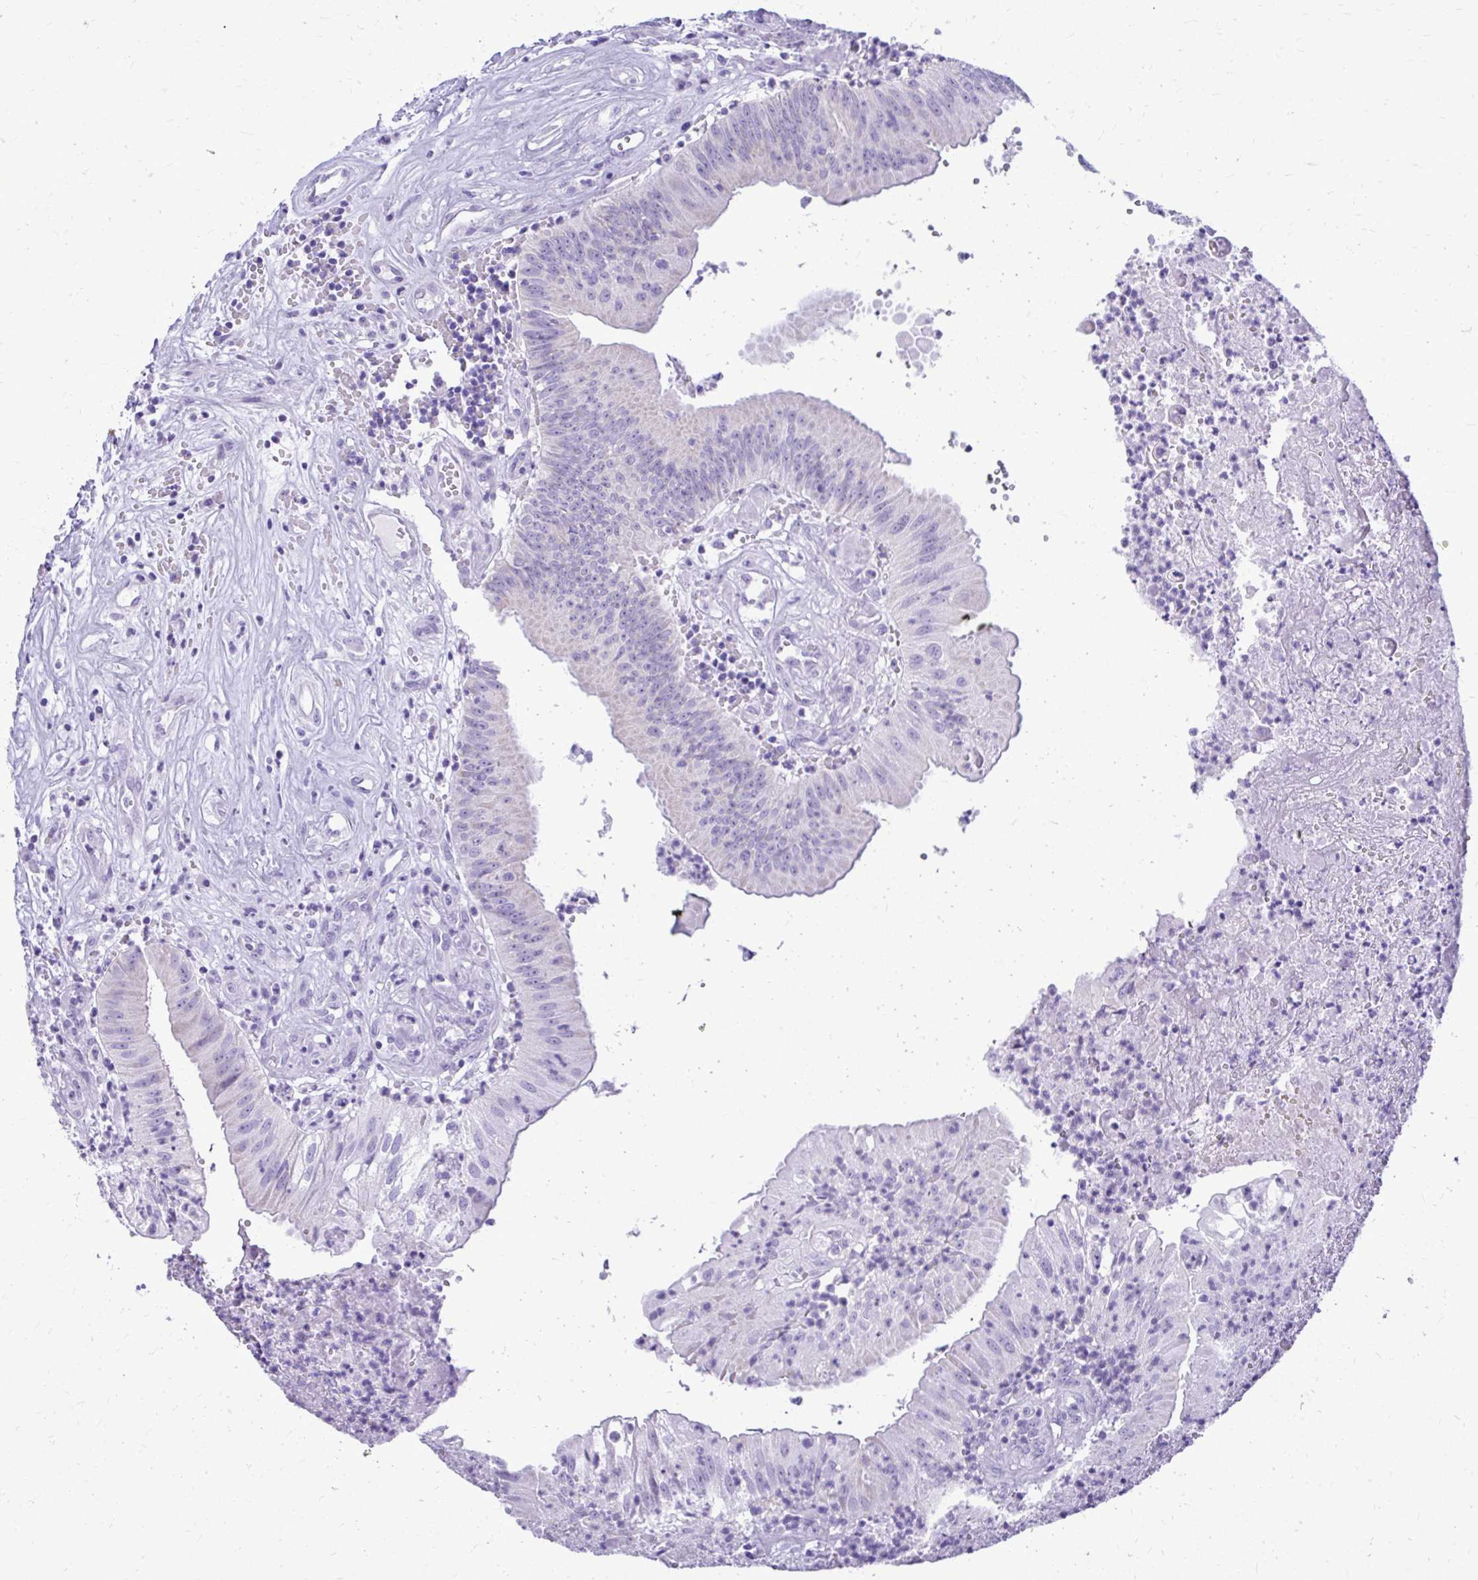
{"staining": {"intensity": "negative", "quantity": "none", "location": "none"}, "tissue": "head and neck cancer", "cell_type": "Tumor cells", "image_type": "cancer", "snomed": [{"axis": "morphology", "description": "Adenocarcinoma, NOS"}, {"axis": "topography", "description": "Head-Neck"}], "caption": "The histopathology image exhibits no significant positivity in tumor cells of head and neck adenocarcinoma.", "gene": "RALYL", "patient": {"sex": "male", "age": 44}}